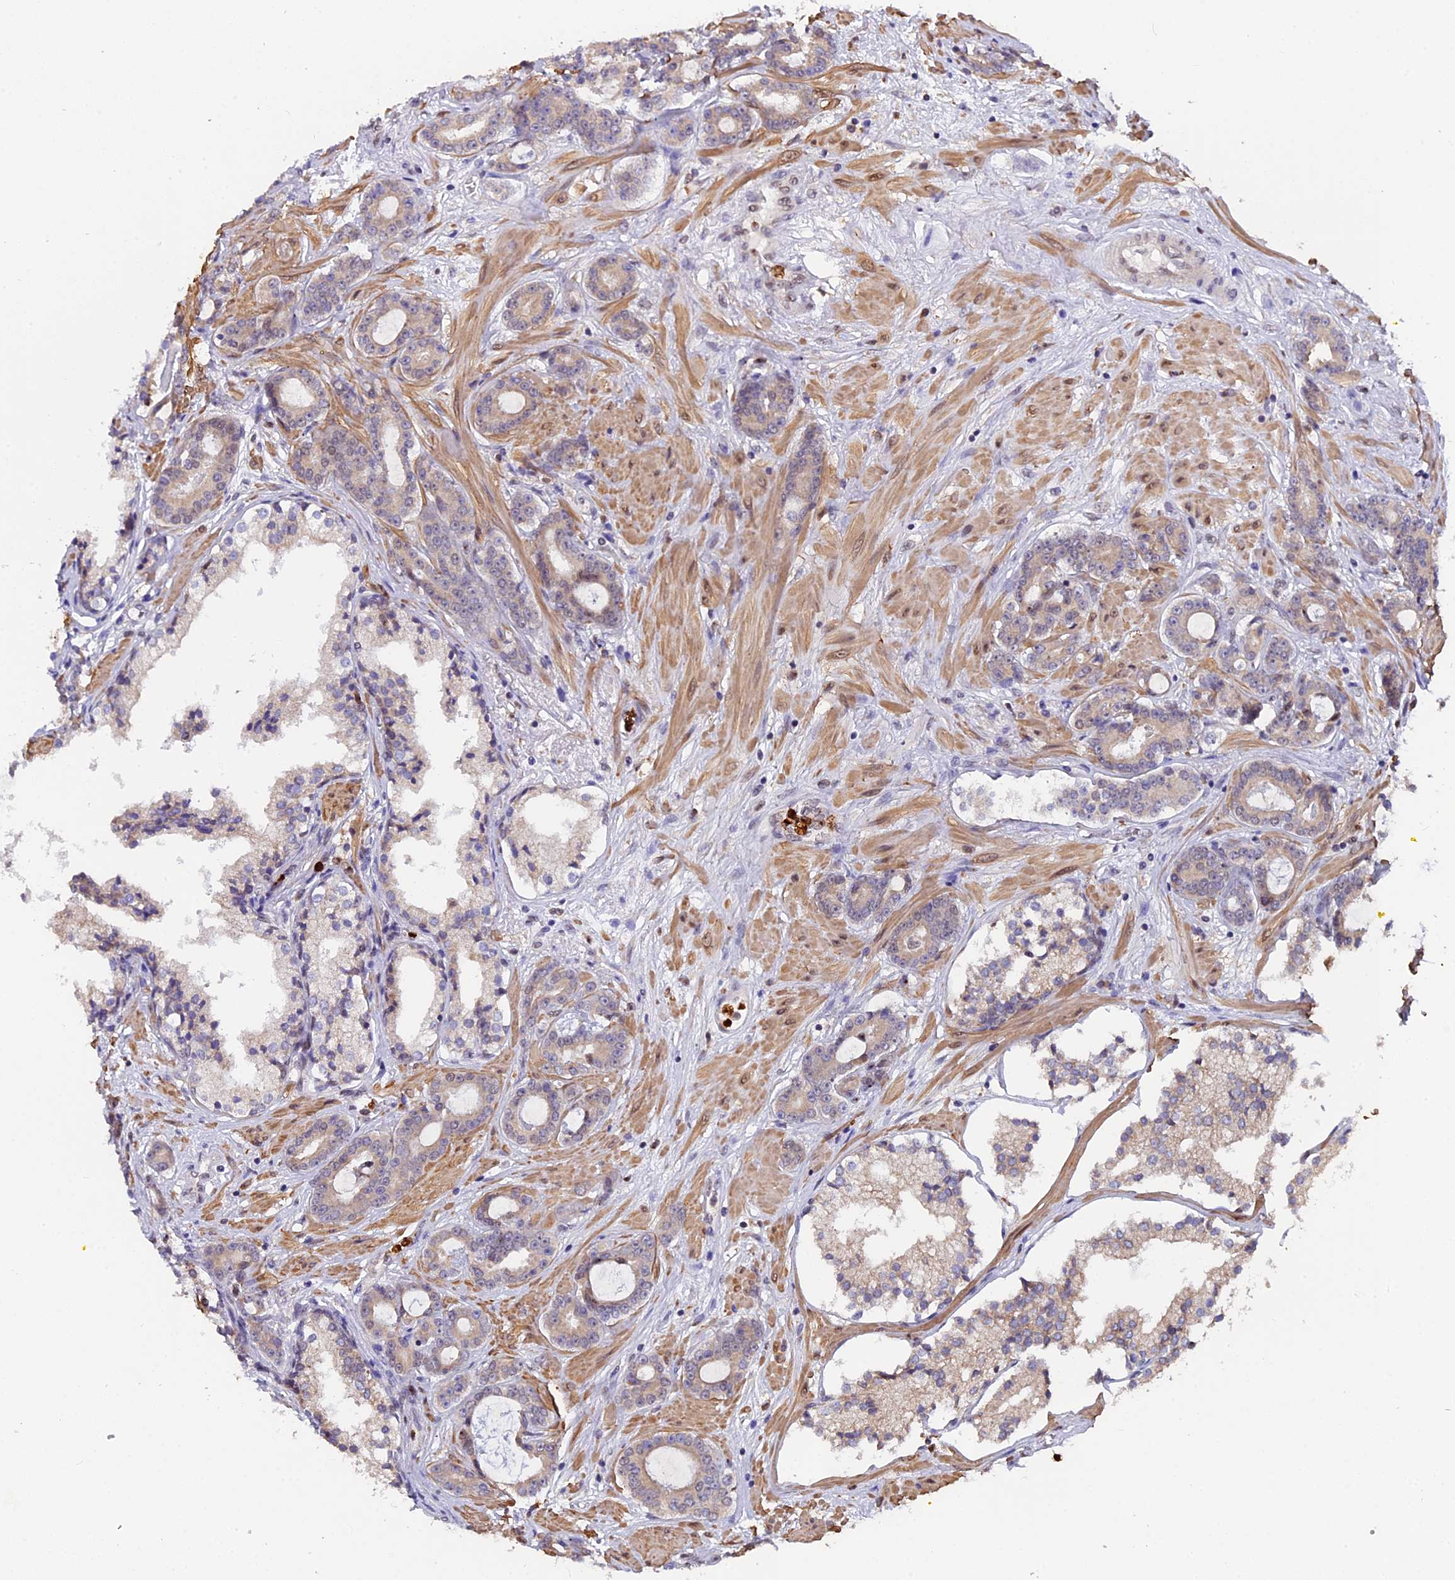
{"staining": {"intensity": "negative", "quantity": "none", "location": "none"}, "tissue": "prostate cancer", "cell_type": "Tumor cells", "image_type": "cancer", "snomed": [{"axis": "morphology", "description": "Adenocarcinoma, High grade"}, {"axis": "topography", "description": "Prostate"}], "caption": "Tumor cells are negative for brown protein staining in prostate adenocarcinoma (high-grade). The staining was performed using DAB to visualize the protein expression in brown, while the nuclei were stained in blue with hematoxylin (Magnification: 20x).", "gene": "FAM118B", "patient": {"sex": "male", "age": 58}}